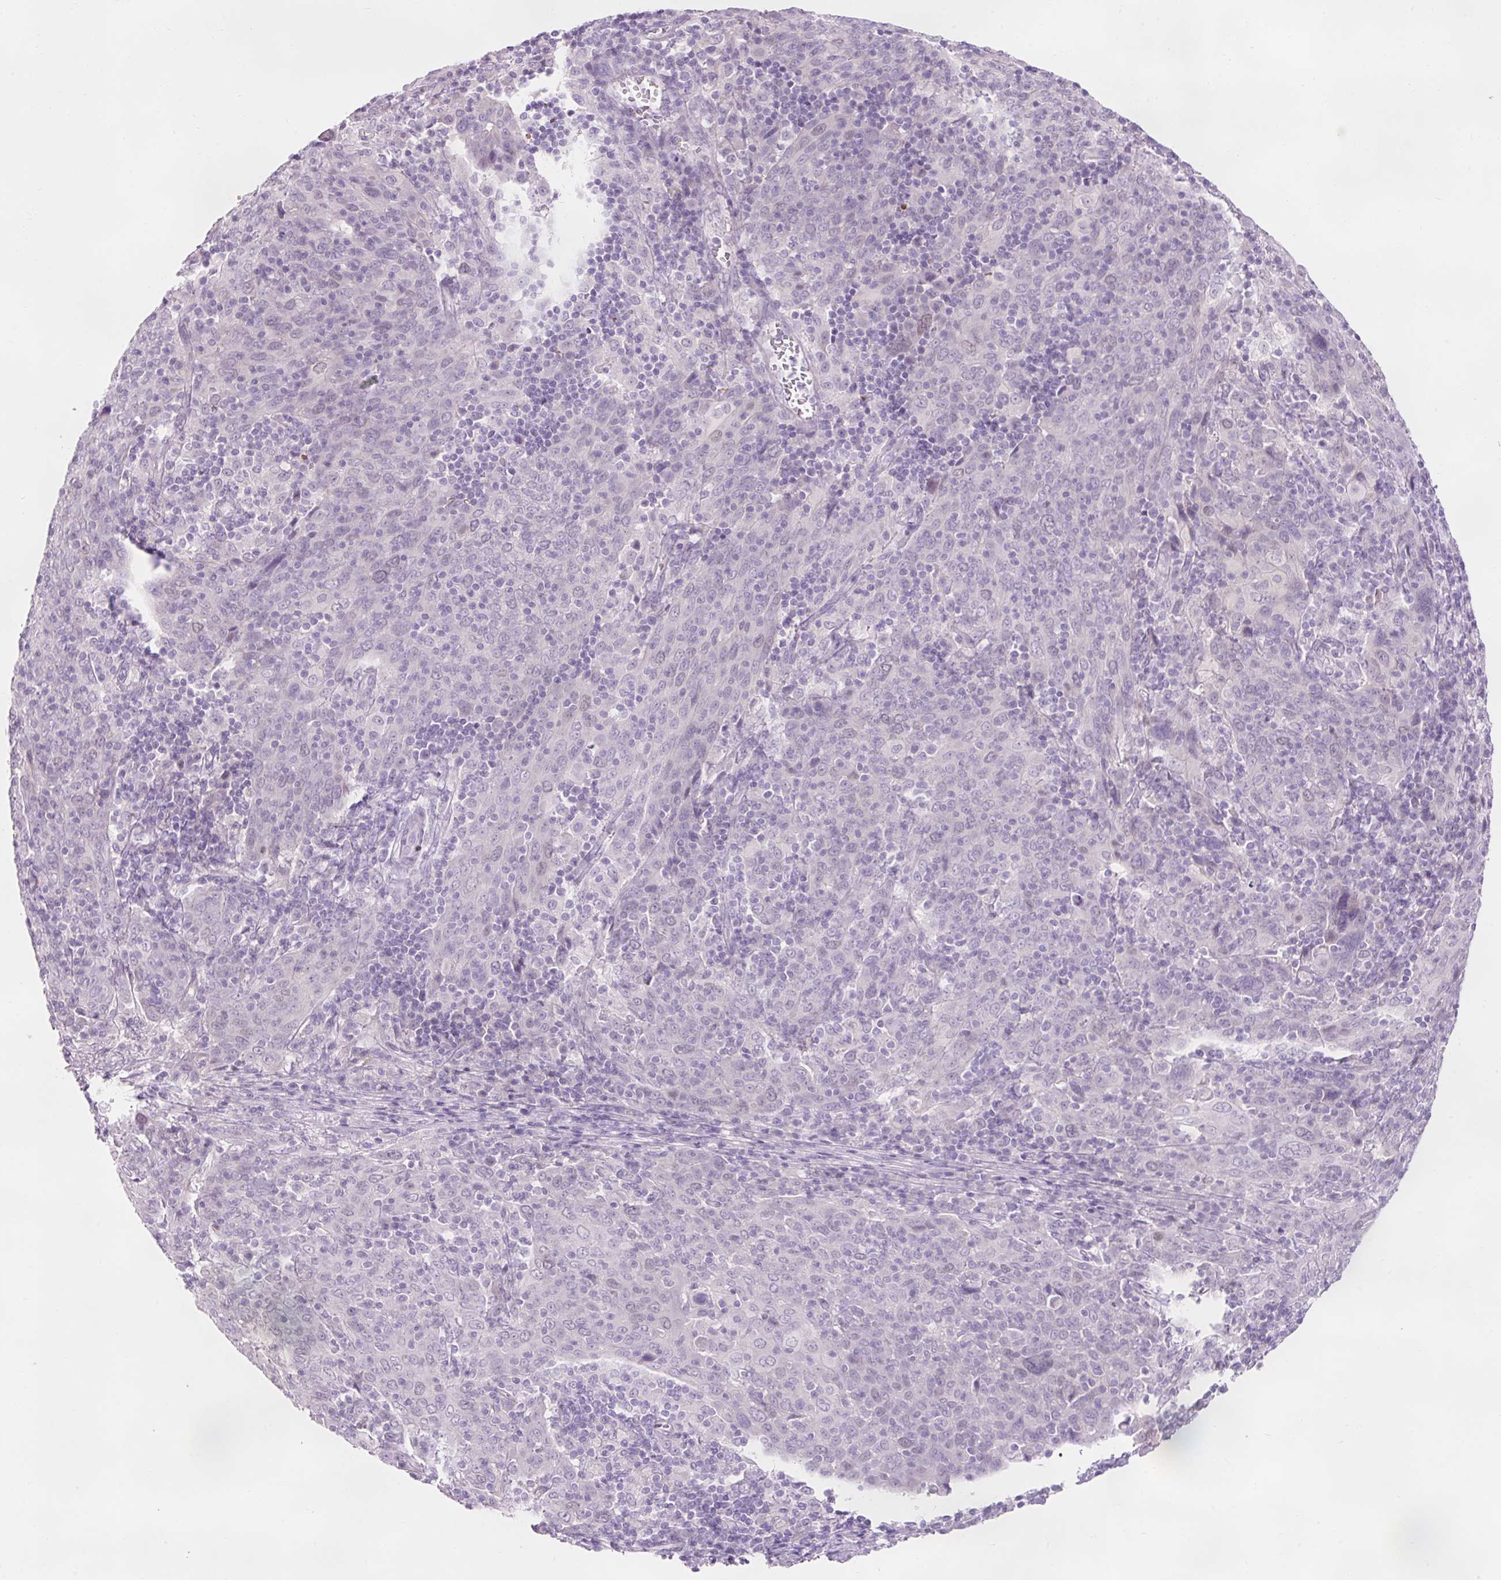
{"staining": {"intensity": "negative", "quantity": "none", "location": "none"}, "tissue": "cervical cancer", "cell_type": "Tumor cells", "image_type": "cancer", "snomed": [{"axis": "morphology", "description": "Squamous cell carcinoma, NOS"}, {"axis": "topography", "description": "Cervix"}], "caption": "High magnification brightfield microscopy of cervical cancer stained with DAB (3,3'-diaminobenzidine) (brown) and counterstained with hematoxylin (blue): tumor cells show no significant positivity.", "gene": "DHRS11", "patient": {"sex": "female", "age": 67}}